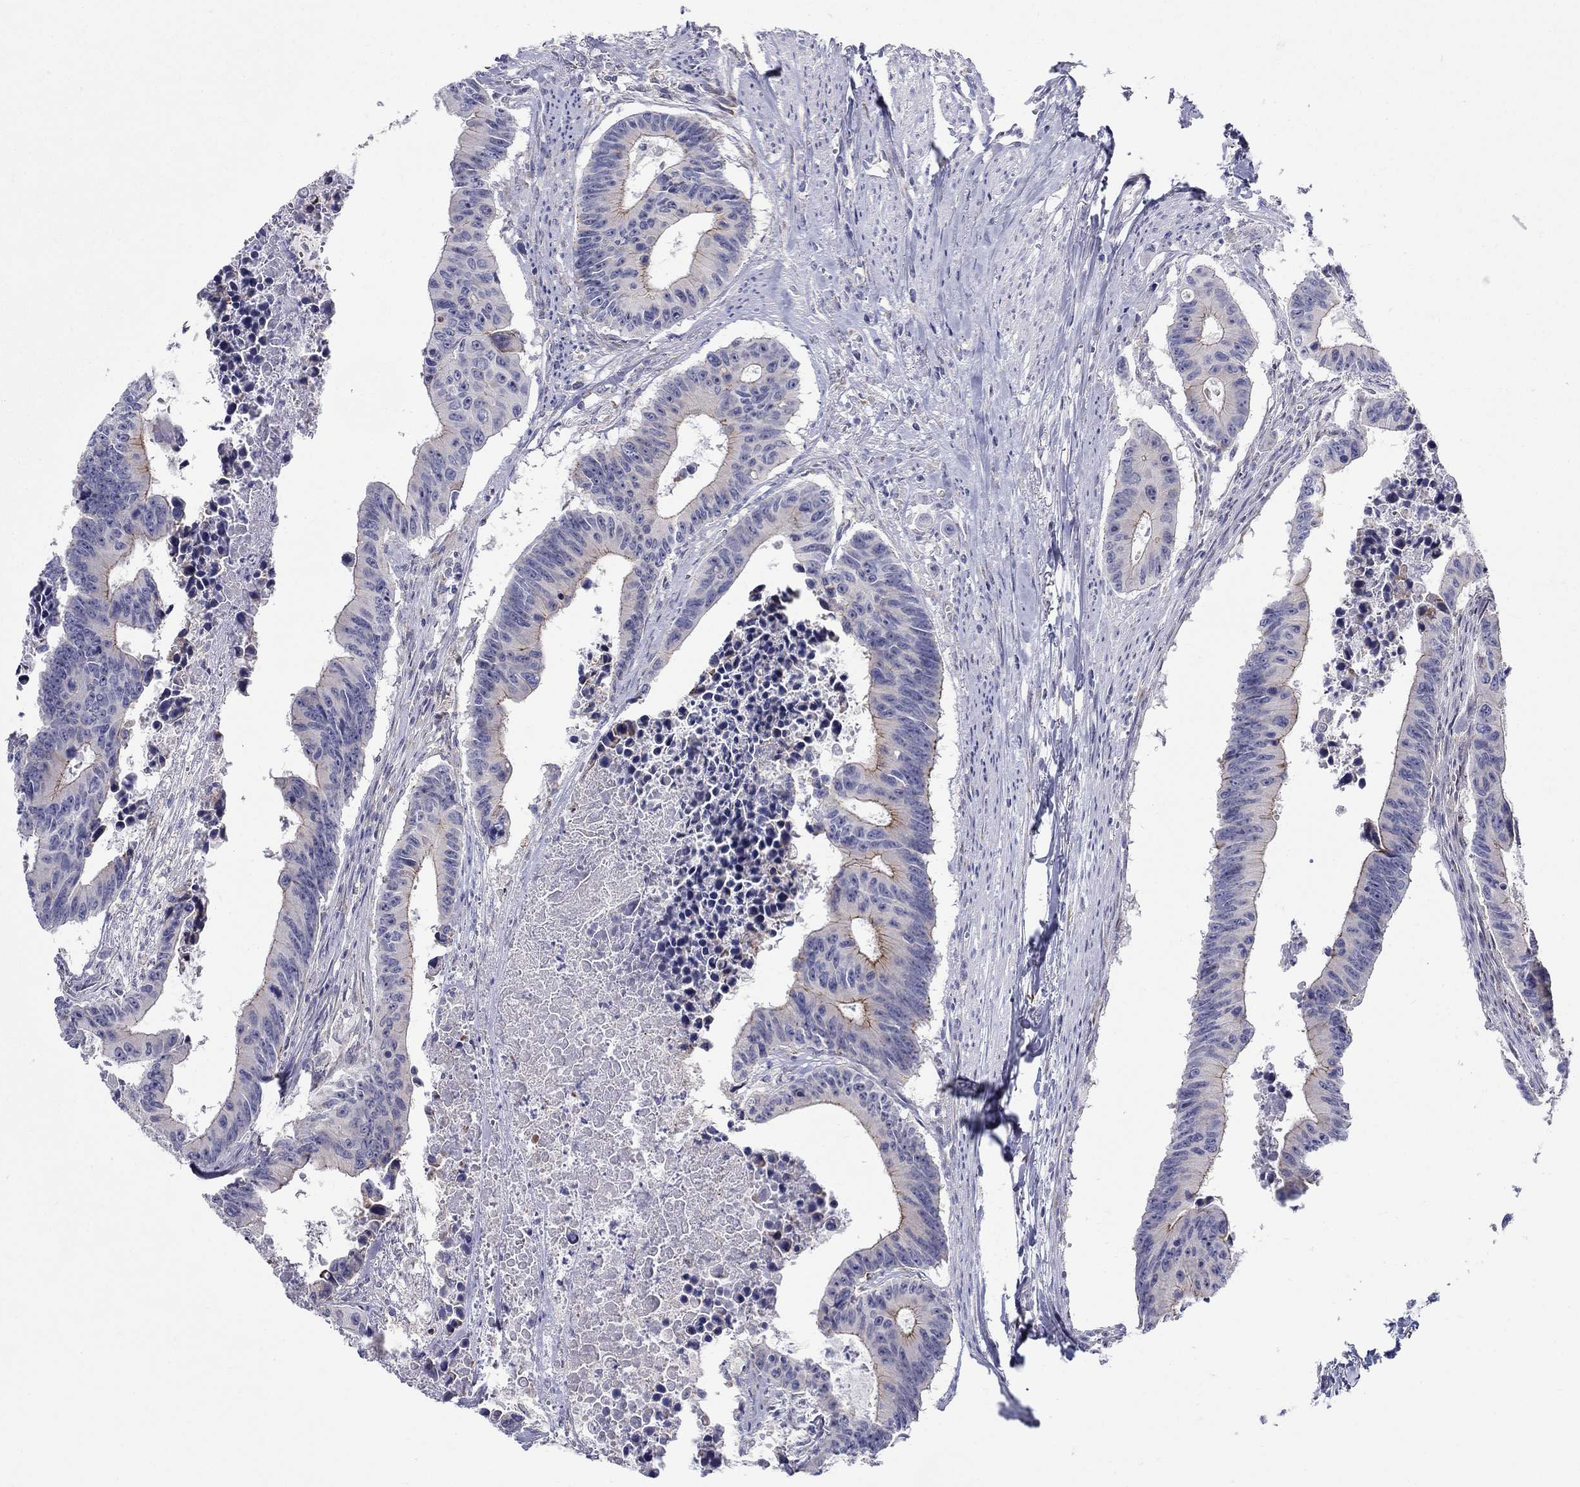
{"staining": {"intensity": "strong", "quantity": "25%-75%", "location": "cytoplasmic/membranous"}, "tissue": "colorectal cancer", "cell_type": "Tumor cells", "image_type": "cancer", "snomed": [{"axis": "morphology", "description": "Adenocarcinoma, NOS"}, {"axis": "topography", "description": "Colon"}], "caption": "Protein expression analysis of colorectal adenocarcinoma shows strong cytoplasmic/membranous positivity in about 25%-75% of tumor cells. The staining is performed using DAB (3,3'-diaminobenzidine) brown chromogen to label protein expression. The nuclei are counter-stained blue using hematoxylin.", "gene": "QRFPR", "patient": {"sex": "female", "age": 87}}